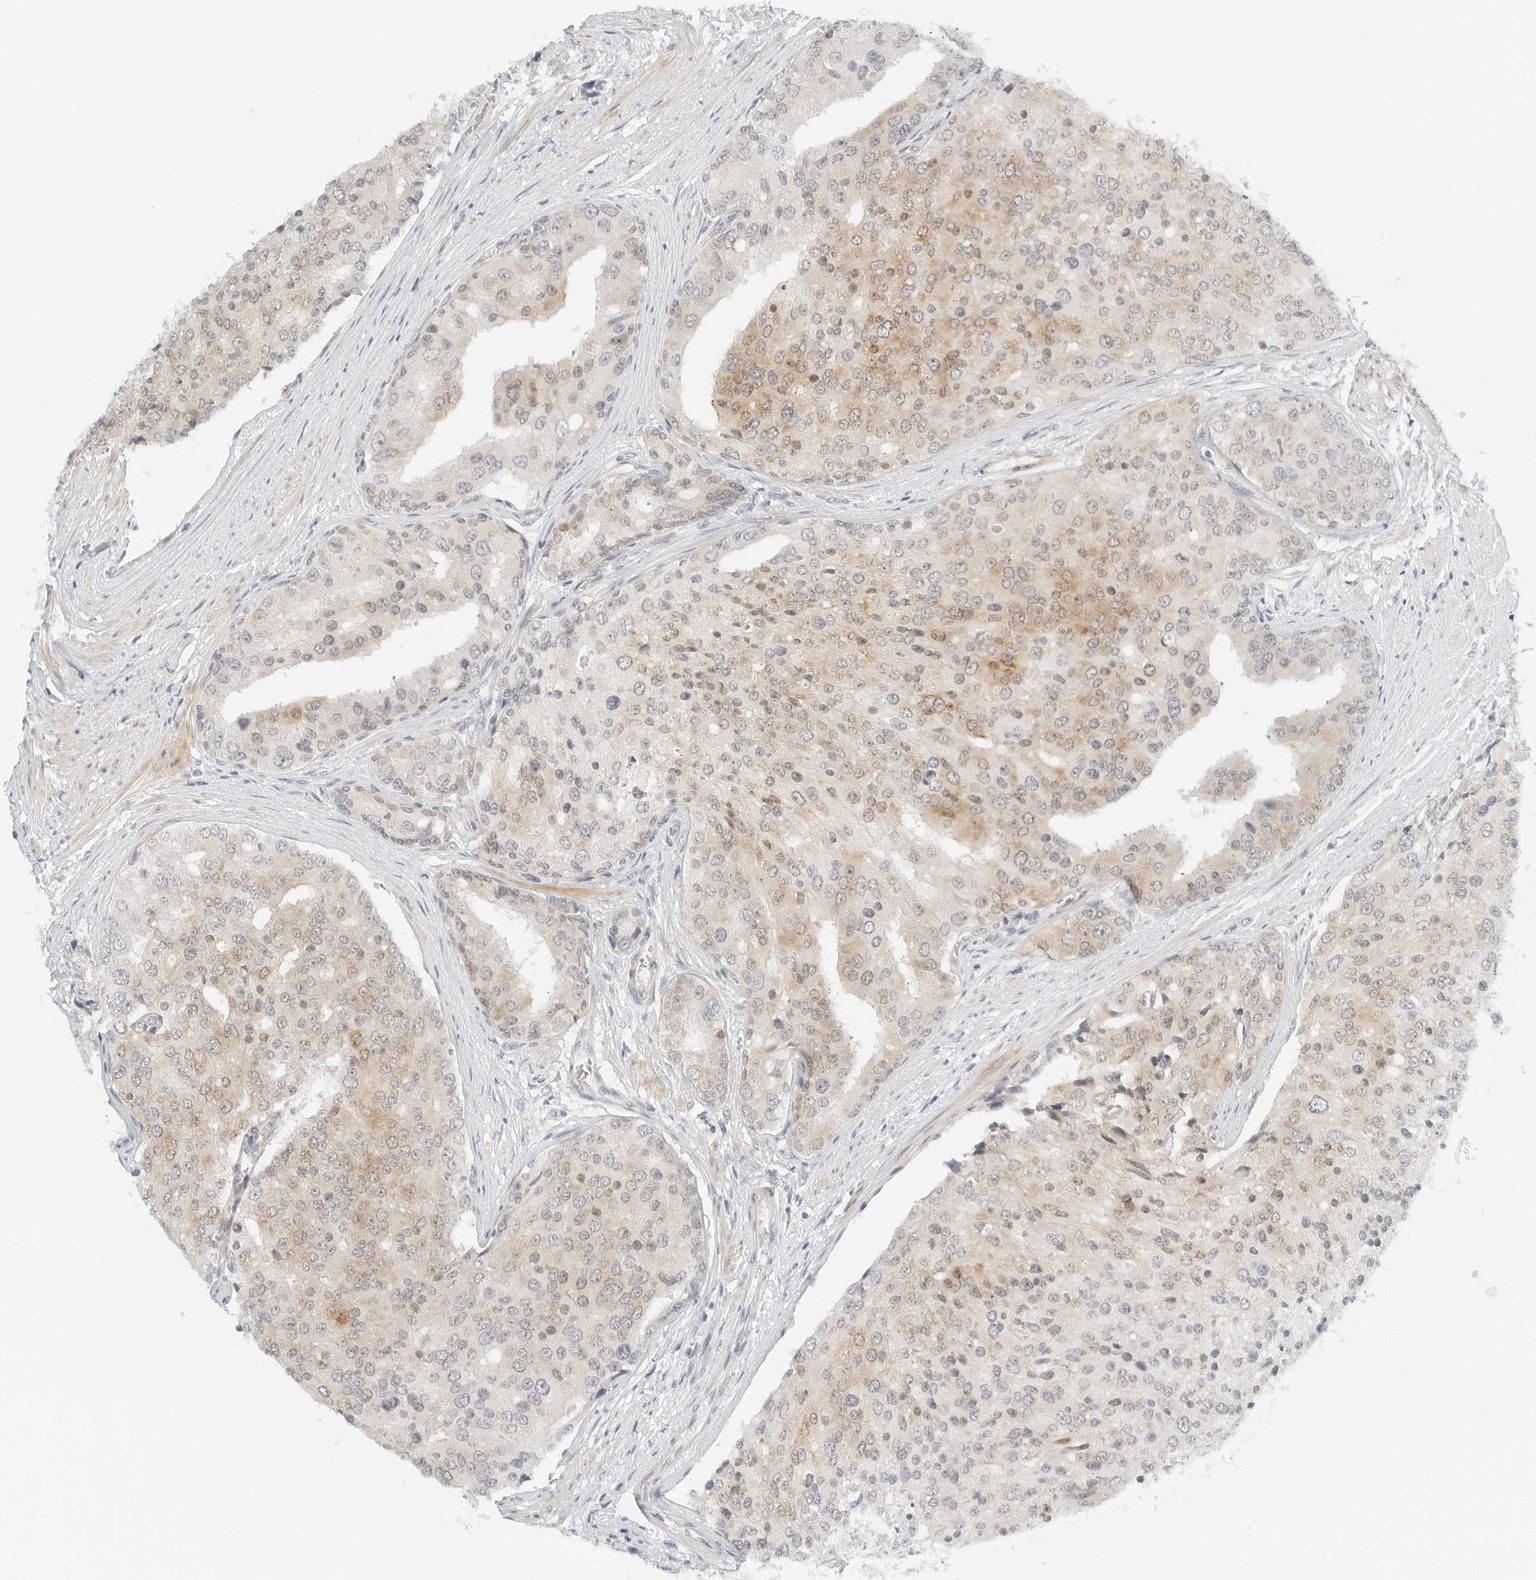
{"staining": {"intensity": "moderate", "quantity": "<25%", "location": "cytoplasmic/membranous"}, "tissue": "prostate cancer", "cell_type": "Tumor cells", "image_type": "cancer", "snomed": [{"axis": "morphology", "description": "Adenocarcinoma, High grade"}, {"axis": "topography", "description": "Prostate"}], "caption": "High-magnification brightfield microscopy of prostate high-grade adenocarcinoma stained with DAB (3,3'-diaminobenzidine) (brown) and counterstained with hematoxylin (blue). tumor cells exhibit moderate cytoplasmic/membranous expression is present in about<25% of cells. The staining was performed using DAB (3,3'-diaminobenzidine) to visualize the protein expression in brown, while the nuclei were stained in blue with hematoxylin (Magnification: 20x).", "gene": "NEO1", "patient": {"sex": "male", "age": 50}}